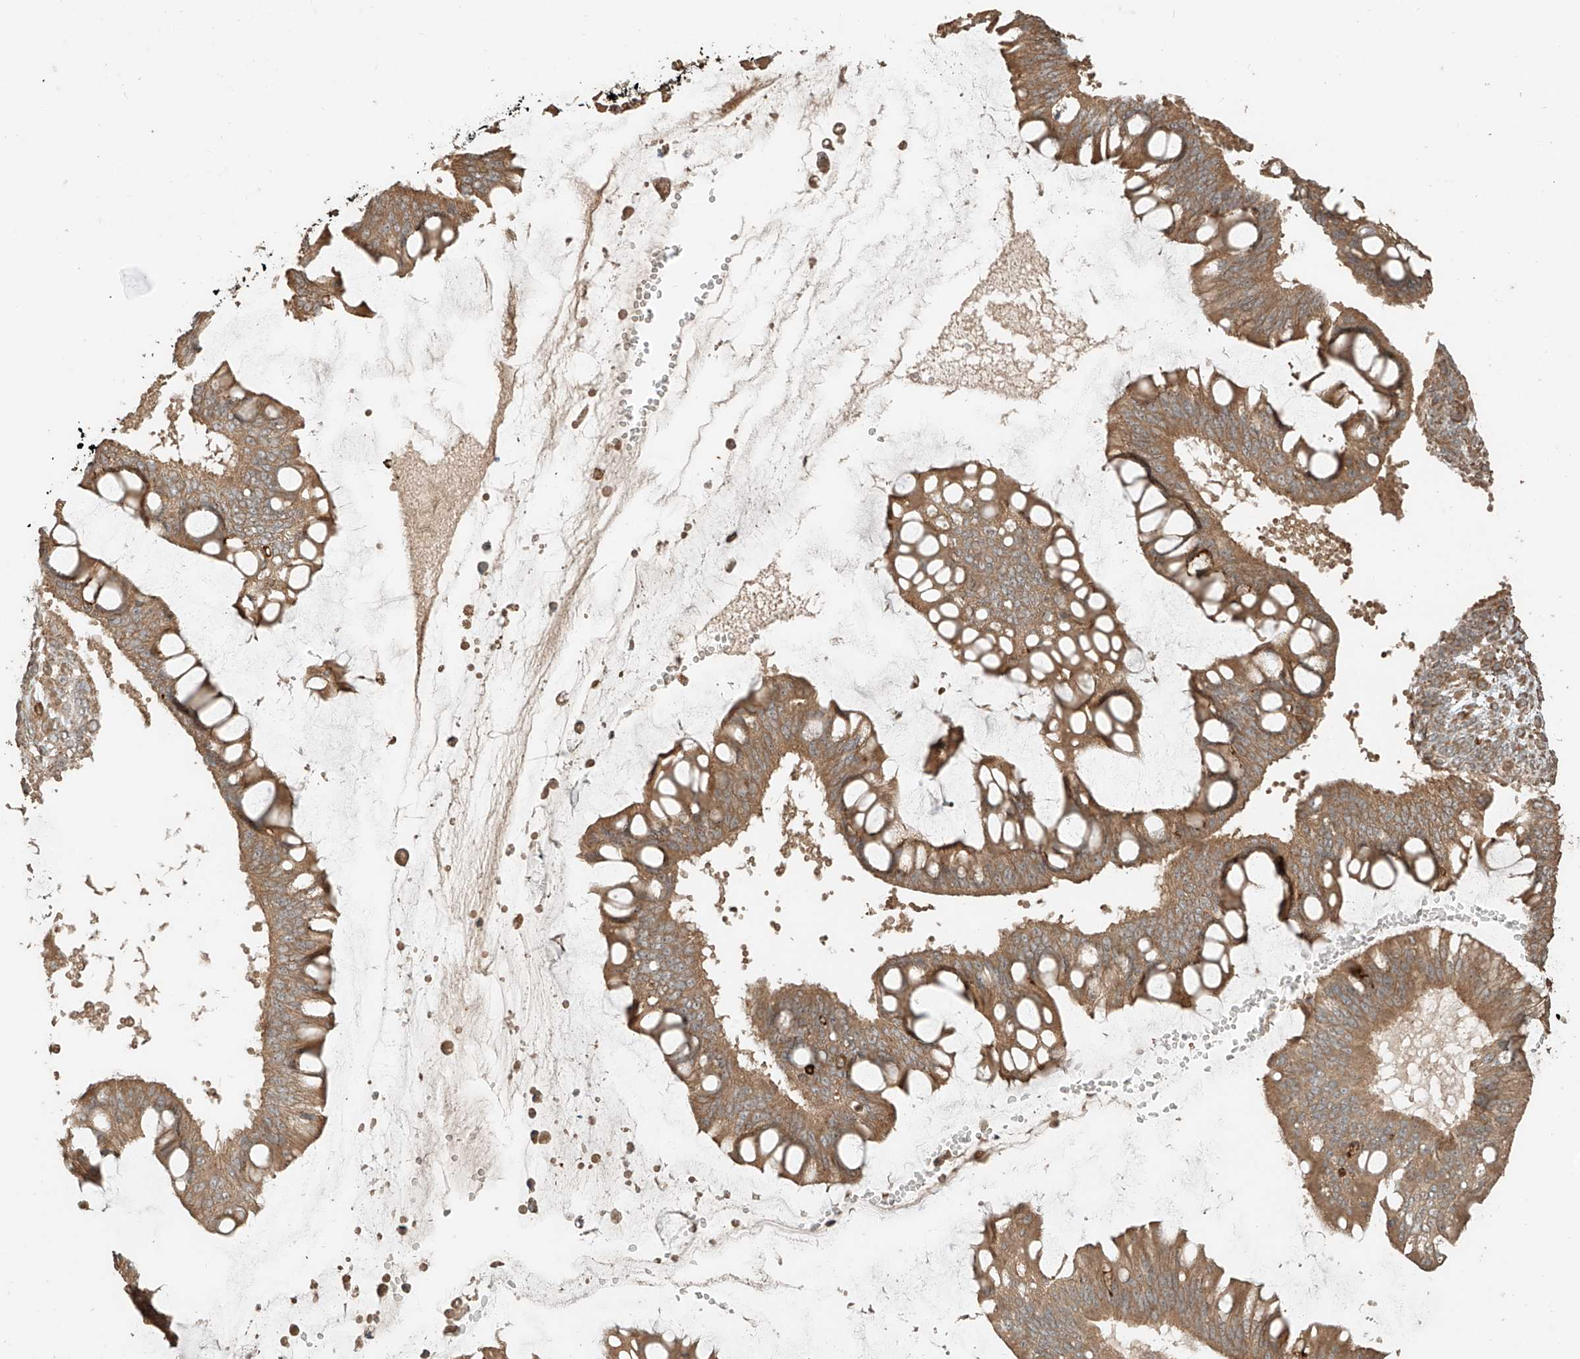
{"staining": {"intensity": "moderate", "quantity": ">75%", "location": "cytoplasmic/membranous"}, "tissue": "ovarian cancer", "cell_type": "Tumor cells", "image_type": "cancer", "snomed": [{"axis": "morphology", "description": "Cystadenocarcinoma, mucinous, NOS"}, {"axis": "topography", "description": "Ovary"}], "caption": "This is a histology image of immunohistochemistry staining of mucinous cystadenocarcinoma (ovarian), which shows moderate staining in the cytoplasmic/membranous of tumor cells.", "gene": "ANKZF1", "patient": {"sex": "female", "age": 73}}